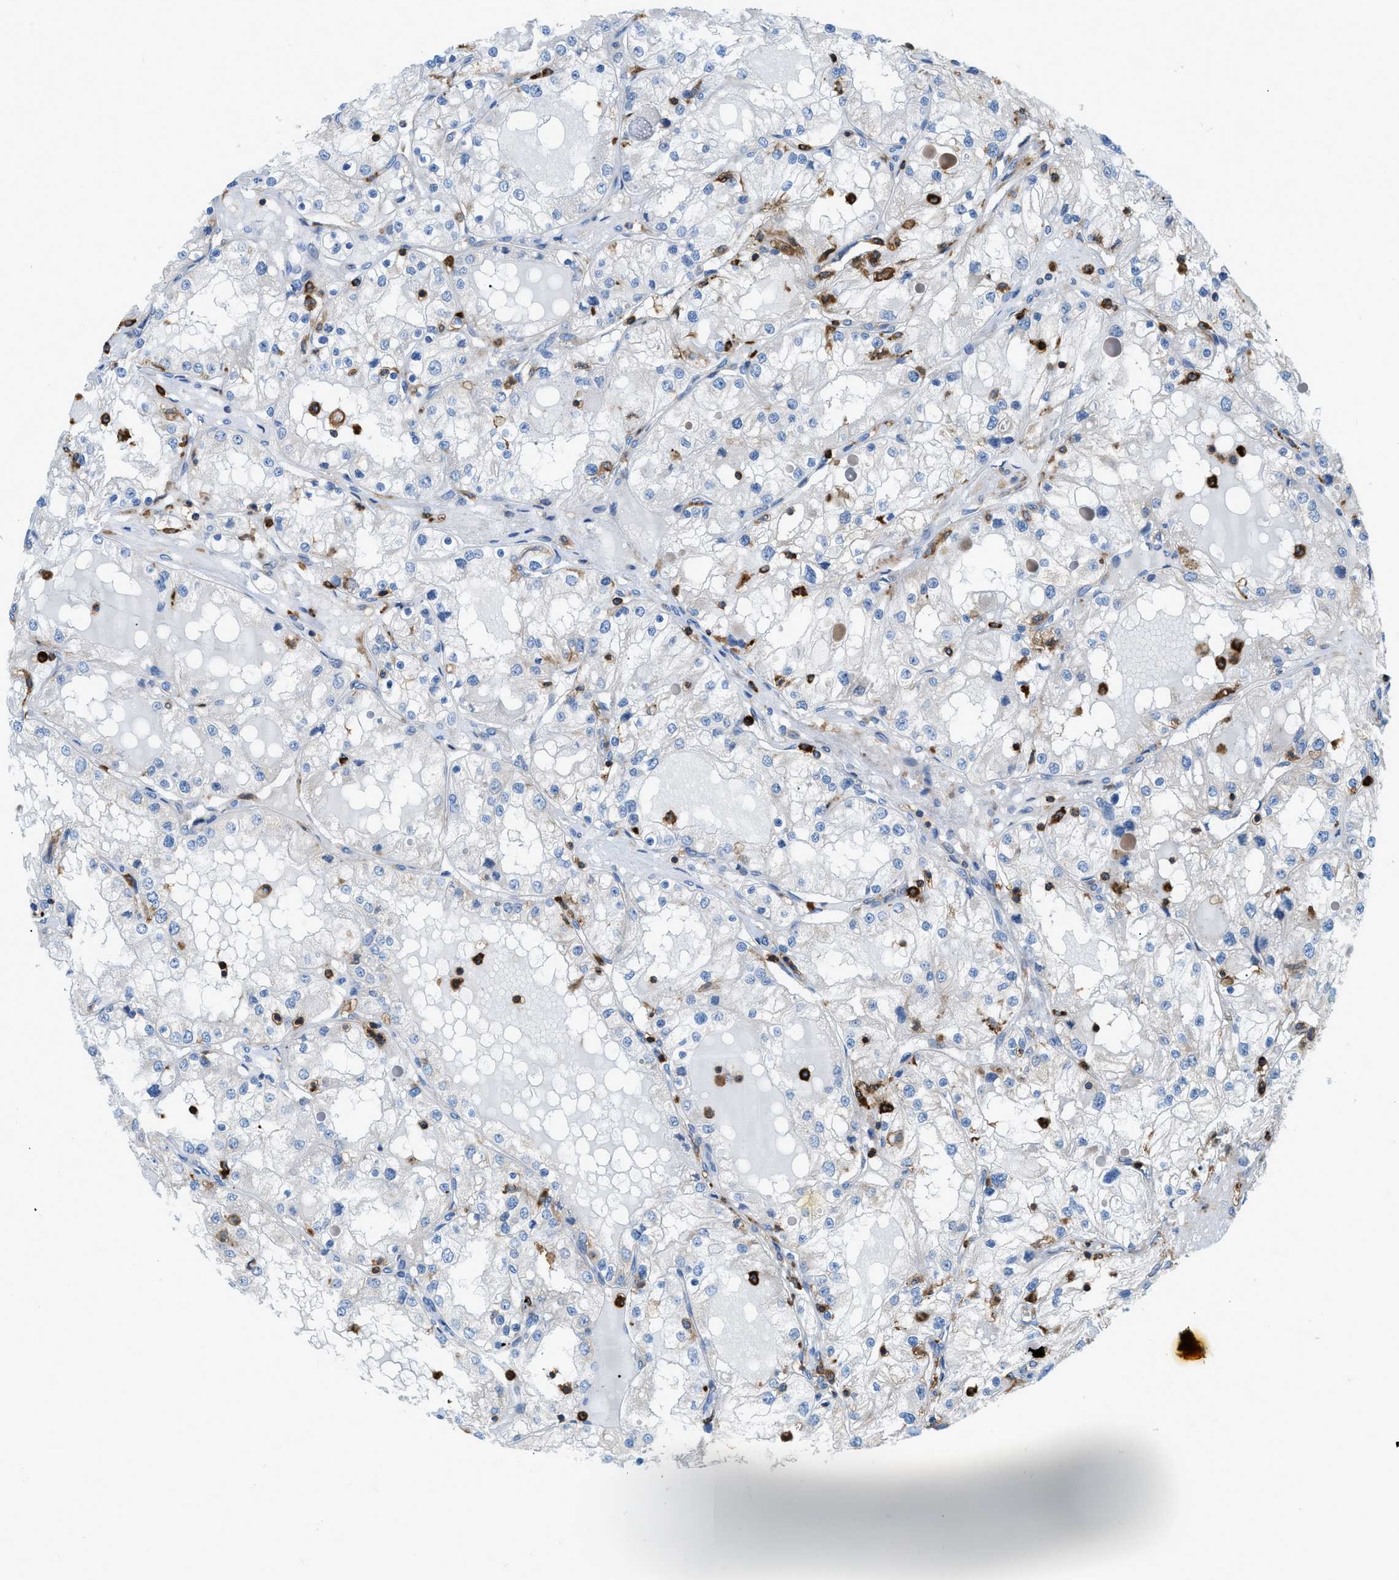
{"staining": {"intensity": "weak", "quantity": "<25%", "location": "cytoplasmic/membranous"}, "tissue": "renal cancer", "cell_type": "Tumor cells", "image_type": "cancer", "snomed": [{"axis": "morphology", "description": "Adenocarcinoma, NOS"}, {"axis": "topography", "description": "Kidney"}], "caption": "Immunohistochemistry of human adenocarcinoma (renal) exhibits no expression in tumor cells.", "gene": "GPAT4", "patient": {"sex": "male", "age": 68}}